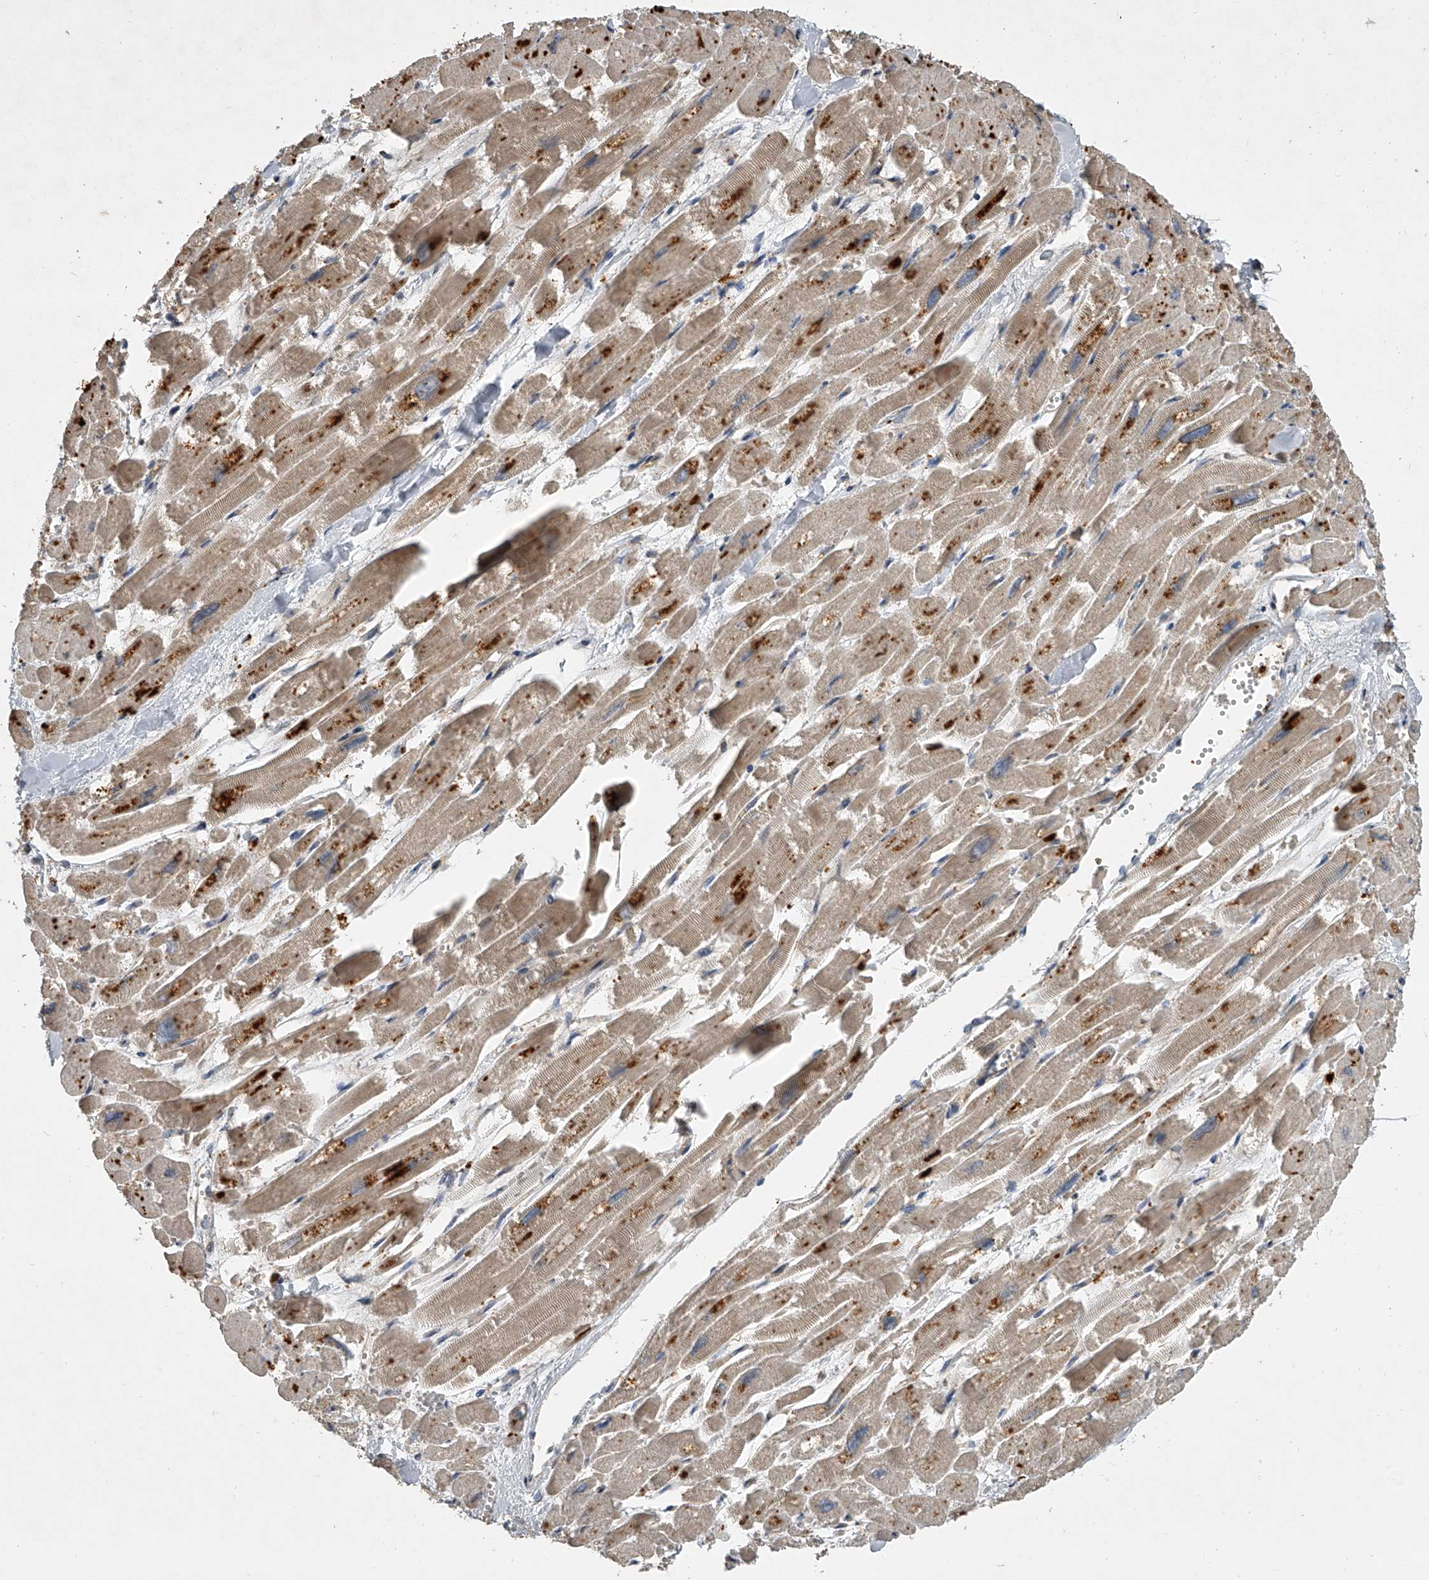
{"staining": {"intensity": "moderate", "quantity": ">75%", "location": "cytoplasmic/membranous"}, "tissue": "heart muscle", "cell_type": "Cardiomyocytes", "image_type": "normal", "snomed": [{"axis": "morphology", "description": "Normal tissue, NOS"}, {"axis": "topography", "description": "Heart"}], "caption": "Protein expression by immunohistochemistry exhibits moderate cytoplasmic/membranous staining in approximately >75% of cardiomyocytes in unremarkable heart muscle.", "gene": "DOCK9", "patient": {"sex": "male", "age": 54}}